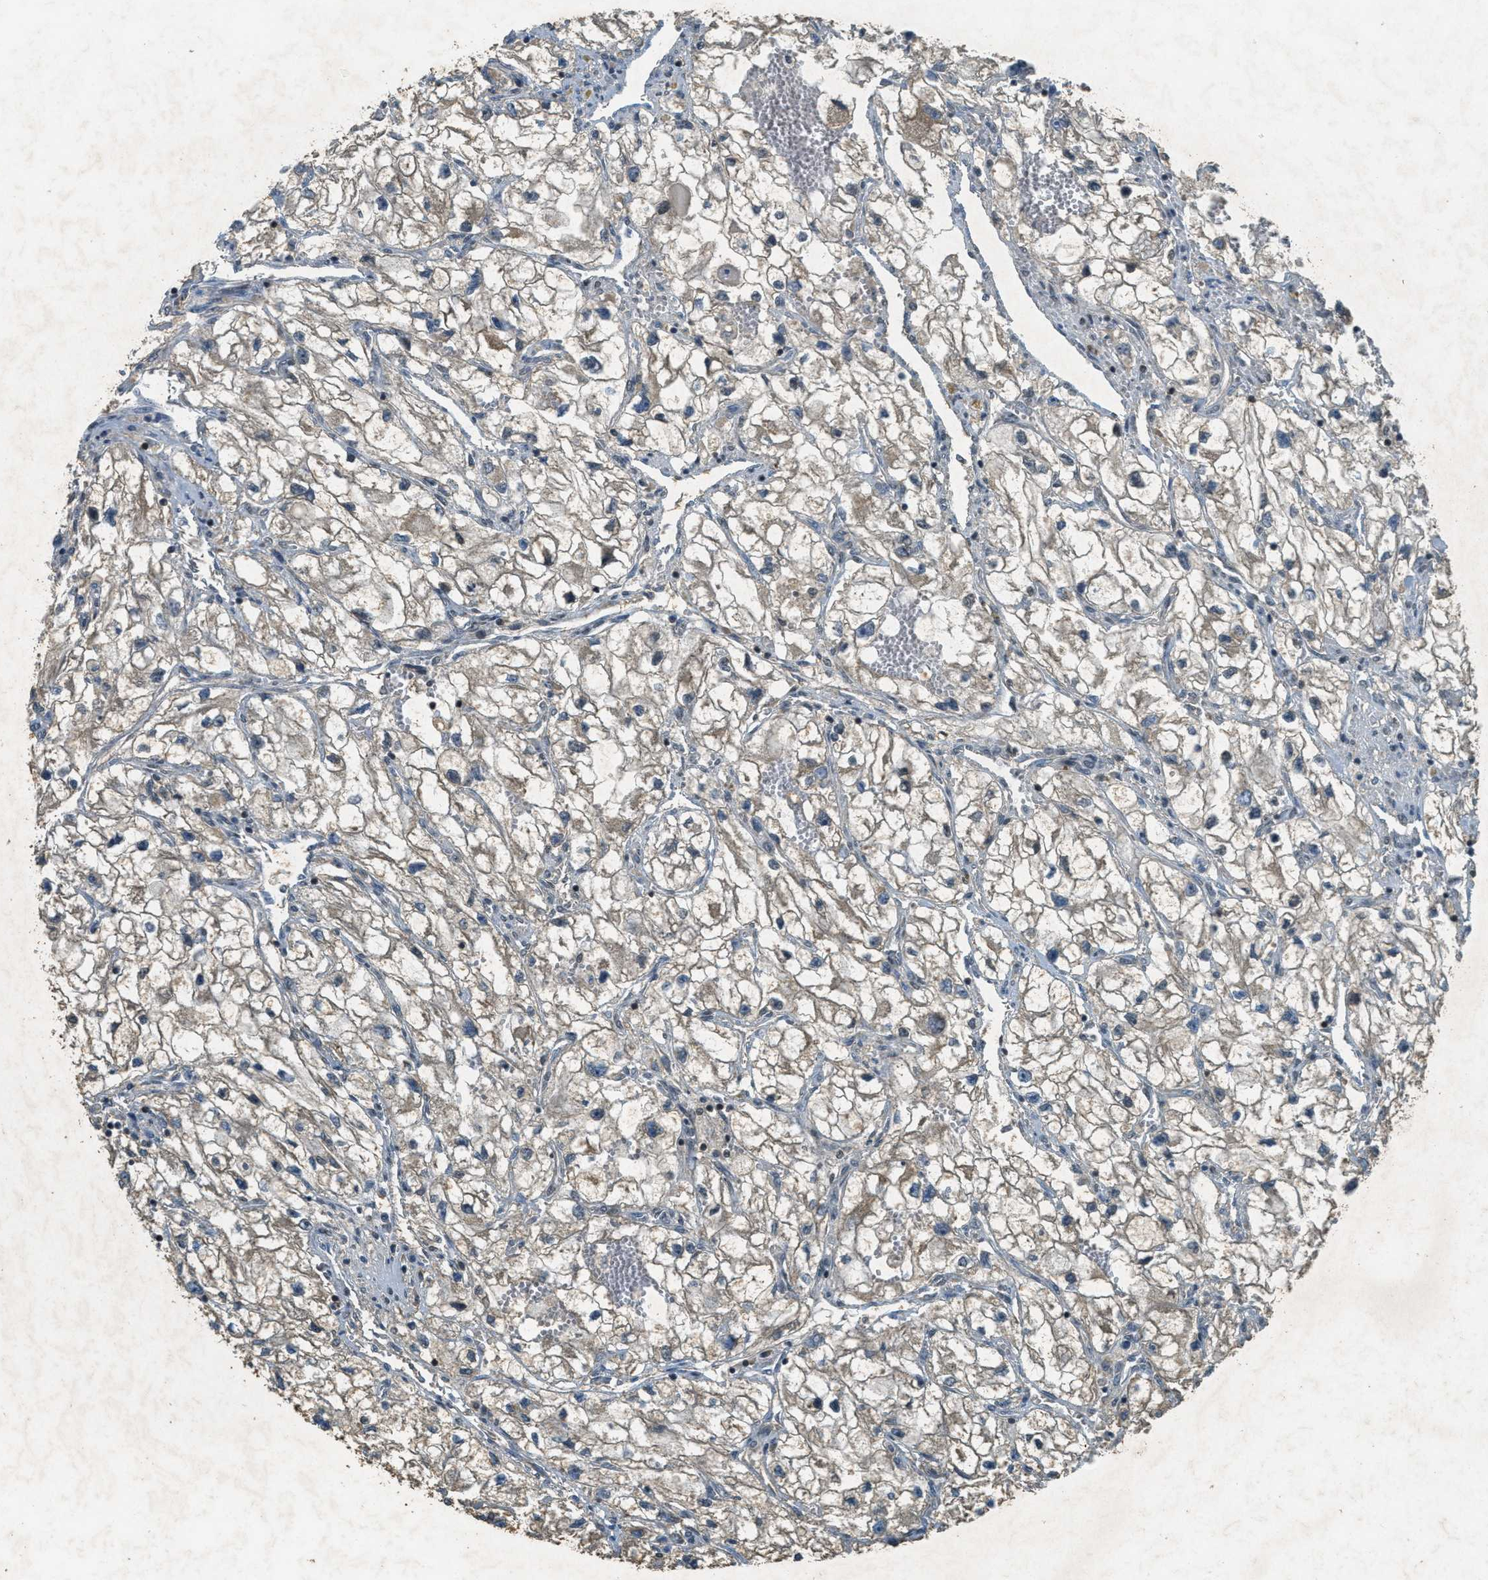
{"staining": {"intensity": "weak", "quantity": "25%-75%", "location": "cytoplasmic/membranous,nuclear"}, "tissue": "renal cancer", "cell_type": "Tumor cells", "image_type": "cancer", "snomed": [{"axis": "morphology", "description": "Adenocarcinoma, NOS"}, {"axis": "topography", "description": "Kidney"}], "caption": "DAB immunohistochemical staining of renal adenocarcinoma shows weak cytoplasmic/membranous and nuclear protein expression in approximately 25%-75% of tumor cells.", "gene": "TCF20", "patient": {"sex": "female", "age": 70}}